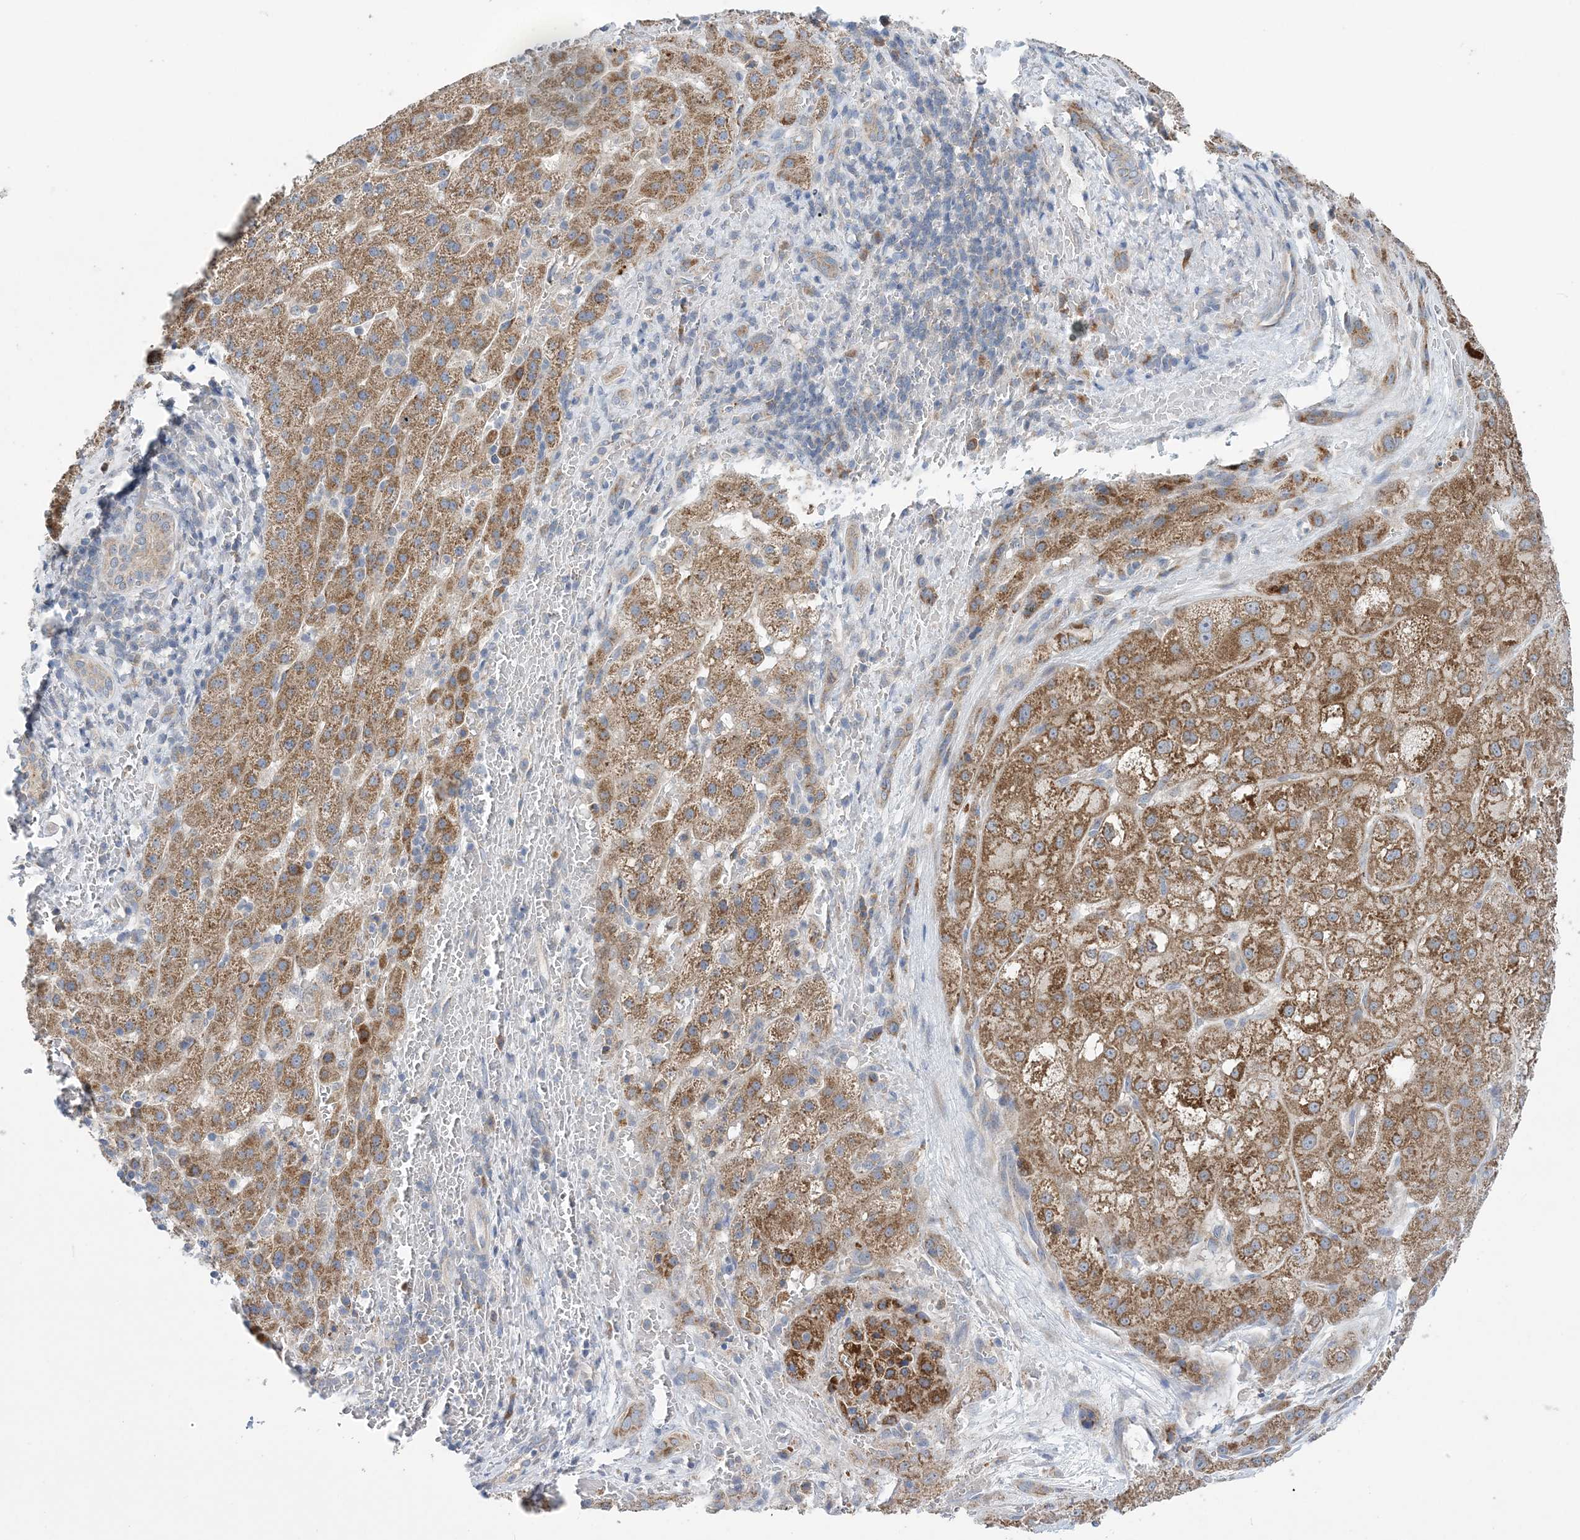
{"staining": {"intensity": "moderate", "quantity": ">75%", "location": "cytoplasmic/membranous"}, "tissue": "liver cancer", "cell_type": "Tumor cells", "image_type": "cancer", "snomed": [{"axis": "morphology", "description": "Carcinoma, Hepatocellular, NOS"}, {"axis": "topography", "description": "Liver"}], "caption": "Moderate cytoplasmic/membranous protein staining is seen in approximately >75% of tumor cells in liver cancer (hepatocellular carcinoma).", "gene": "COPE", "patient": {"sex": "male", "age": 57}}